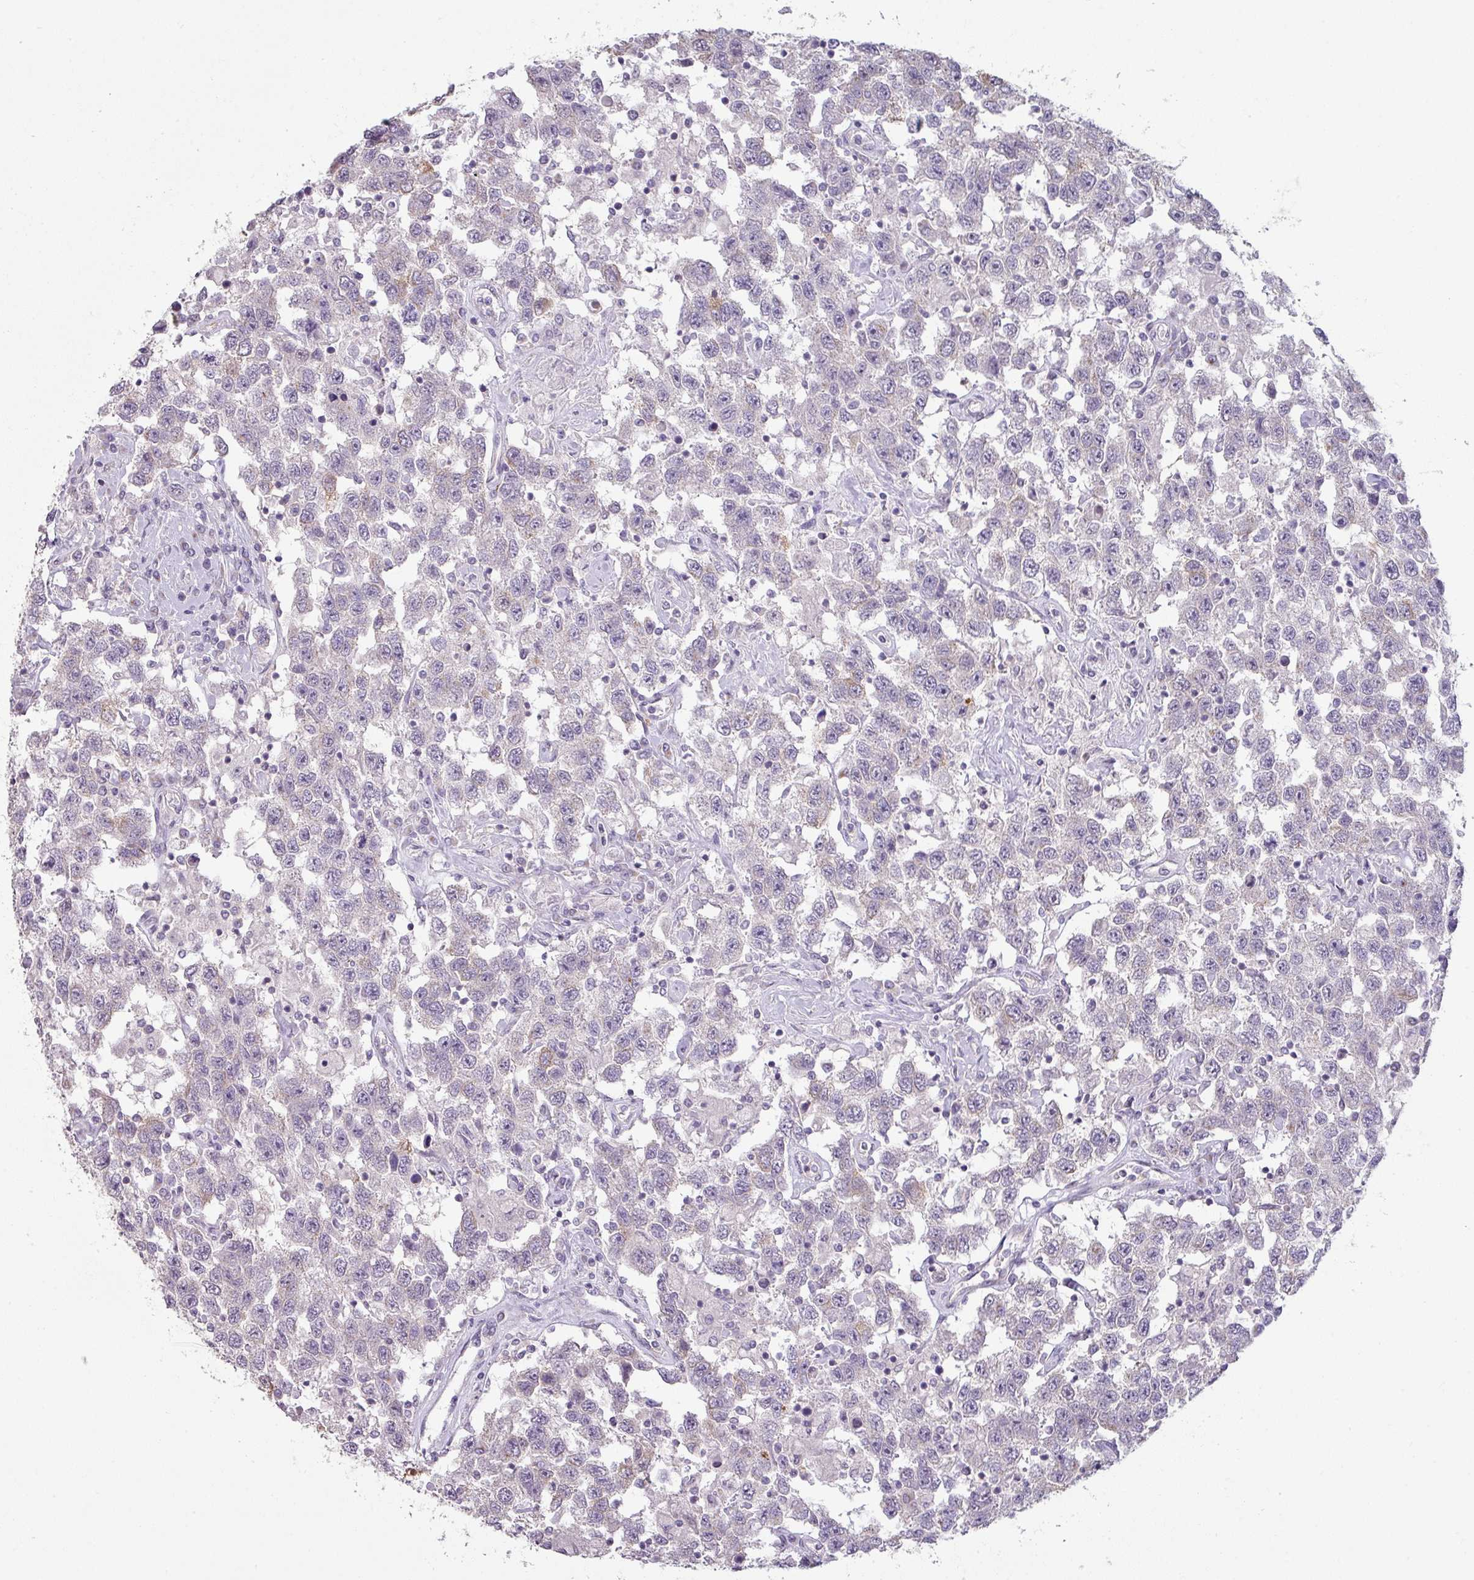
{"staining": {"intensity": "weak", "quantity": "<25%", "location": "cytoplasmic/membranous"}, "tissue": "testis cancer", "cell_type": "Tumor cells", "image_type": "cancer", "snomed": [{"axis": "morphology", "description": "Seminoma, NOS"}, {"axis": "topography", "description": "Testis"}], "caption": "IHC of testis seminoma shows no positivity in tumor cells.", "gene": "MAGEC3", "patient": {"sex": "male", "age": 41}}